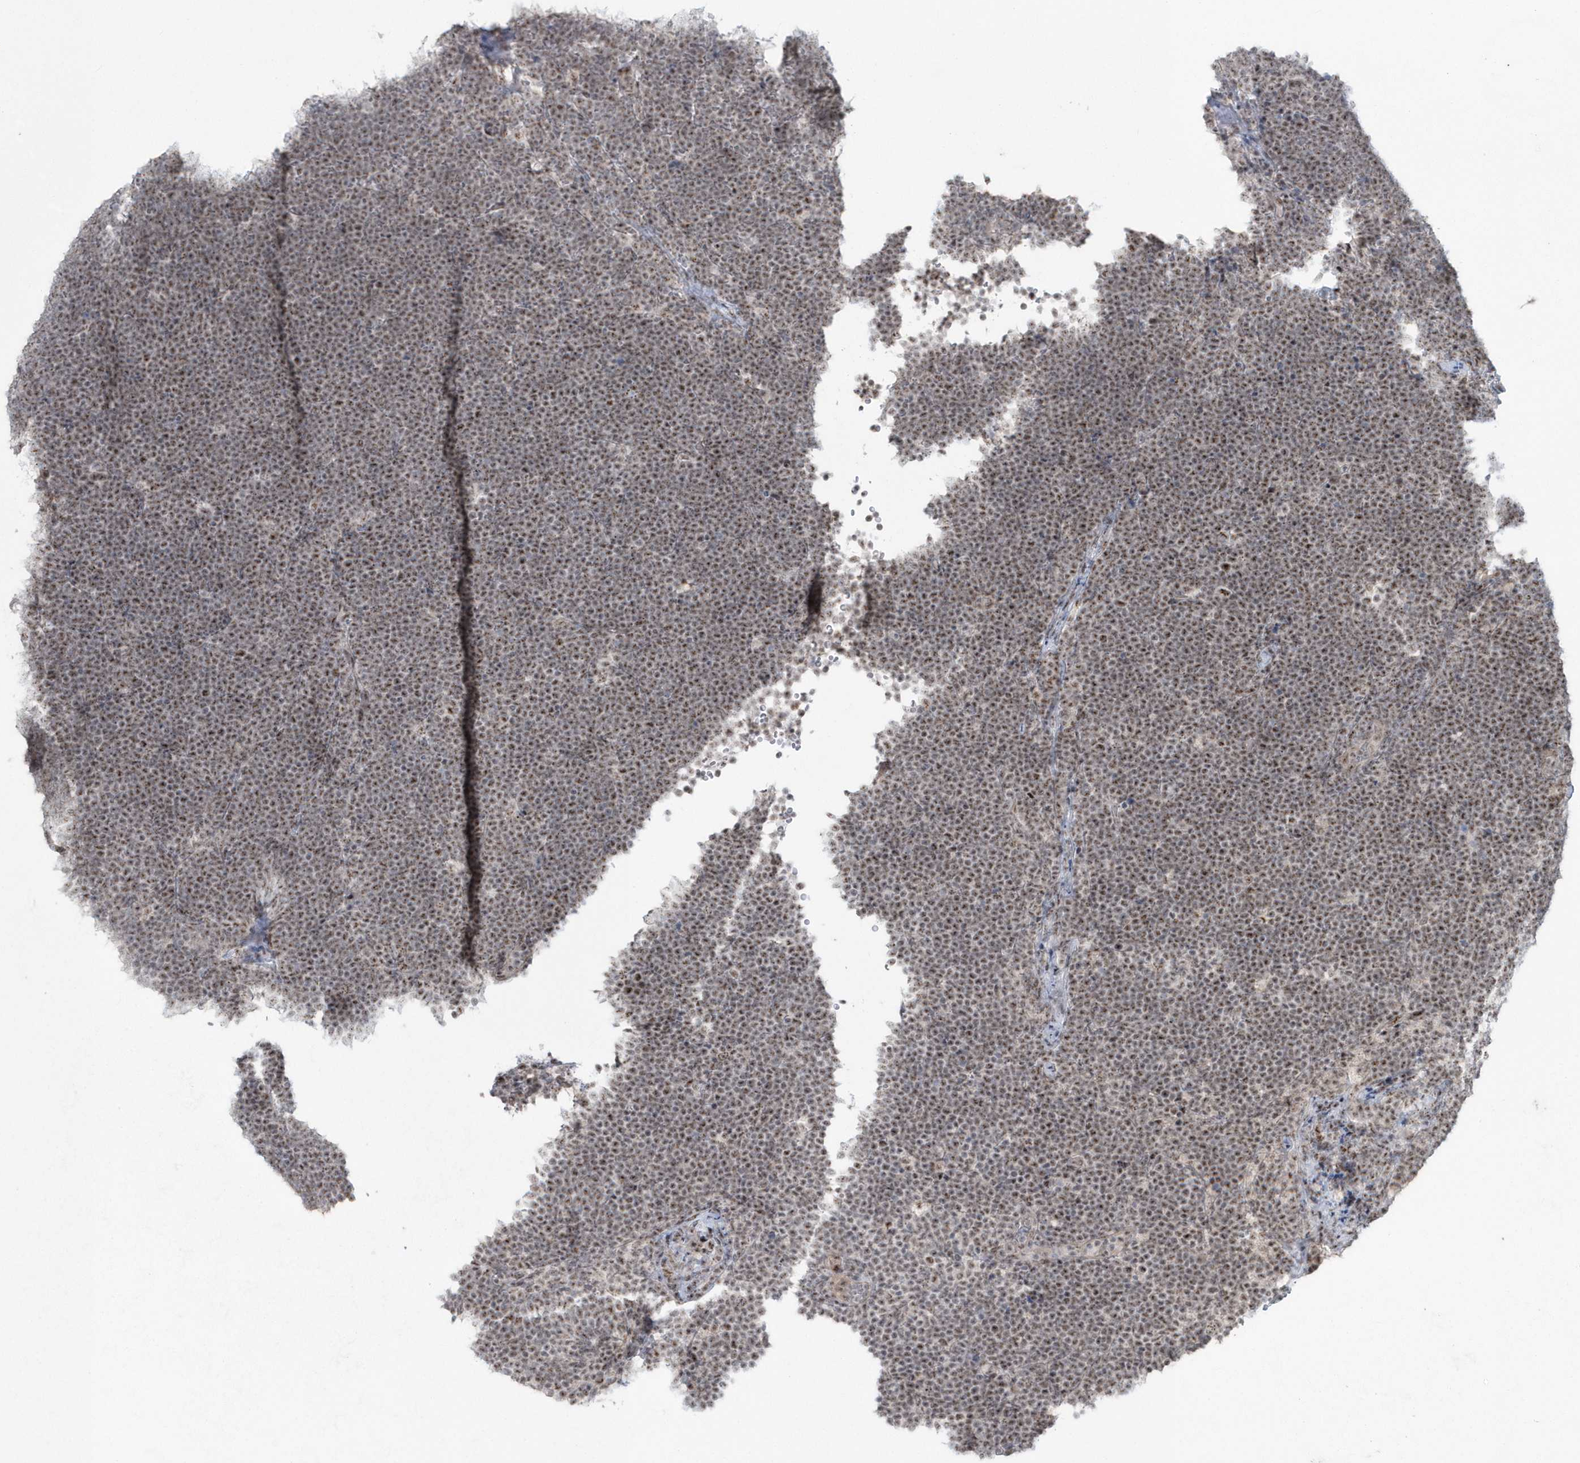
{"staining": {"intensity": "moderate", "quantity": ">75%", "location": "nuclear"}, "tissue": "lymphoma", "cell_type": "Tumor cells", "image_type": "cancer", "snomed": [{"axis": "morphology", "description": "Malignant lymphoma, non-Hodgkin's type, High grade"}, {"axis": "topography", "description": "Lymph node"}], "caption": "An immunohistochemistry (IHC) micrograph of tumor tissue is shown. Protein staining in brown labels moderate nuclear positivity in lymphoma within tumor cells.", "gene": "KDM6B", "patient": {"sex": "male", "age": 13}}